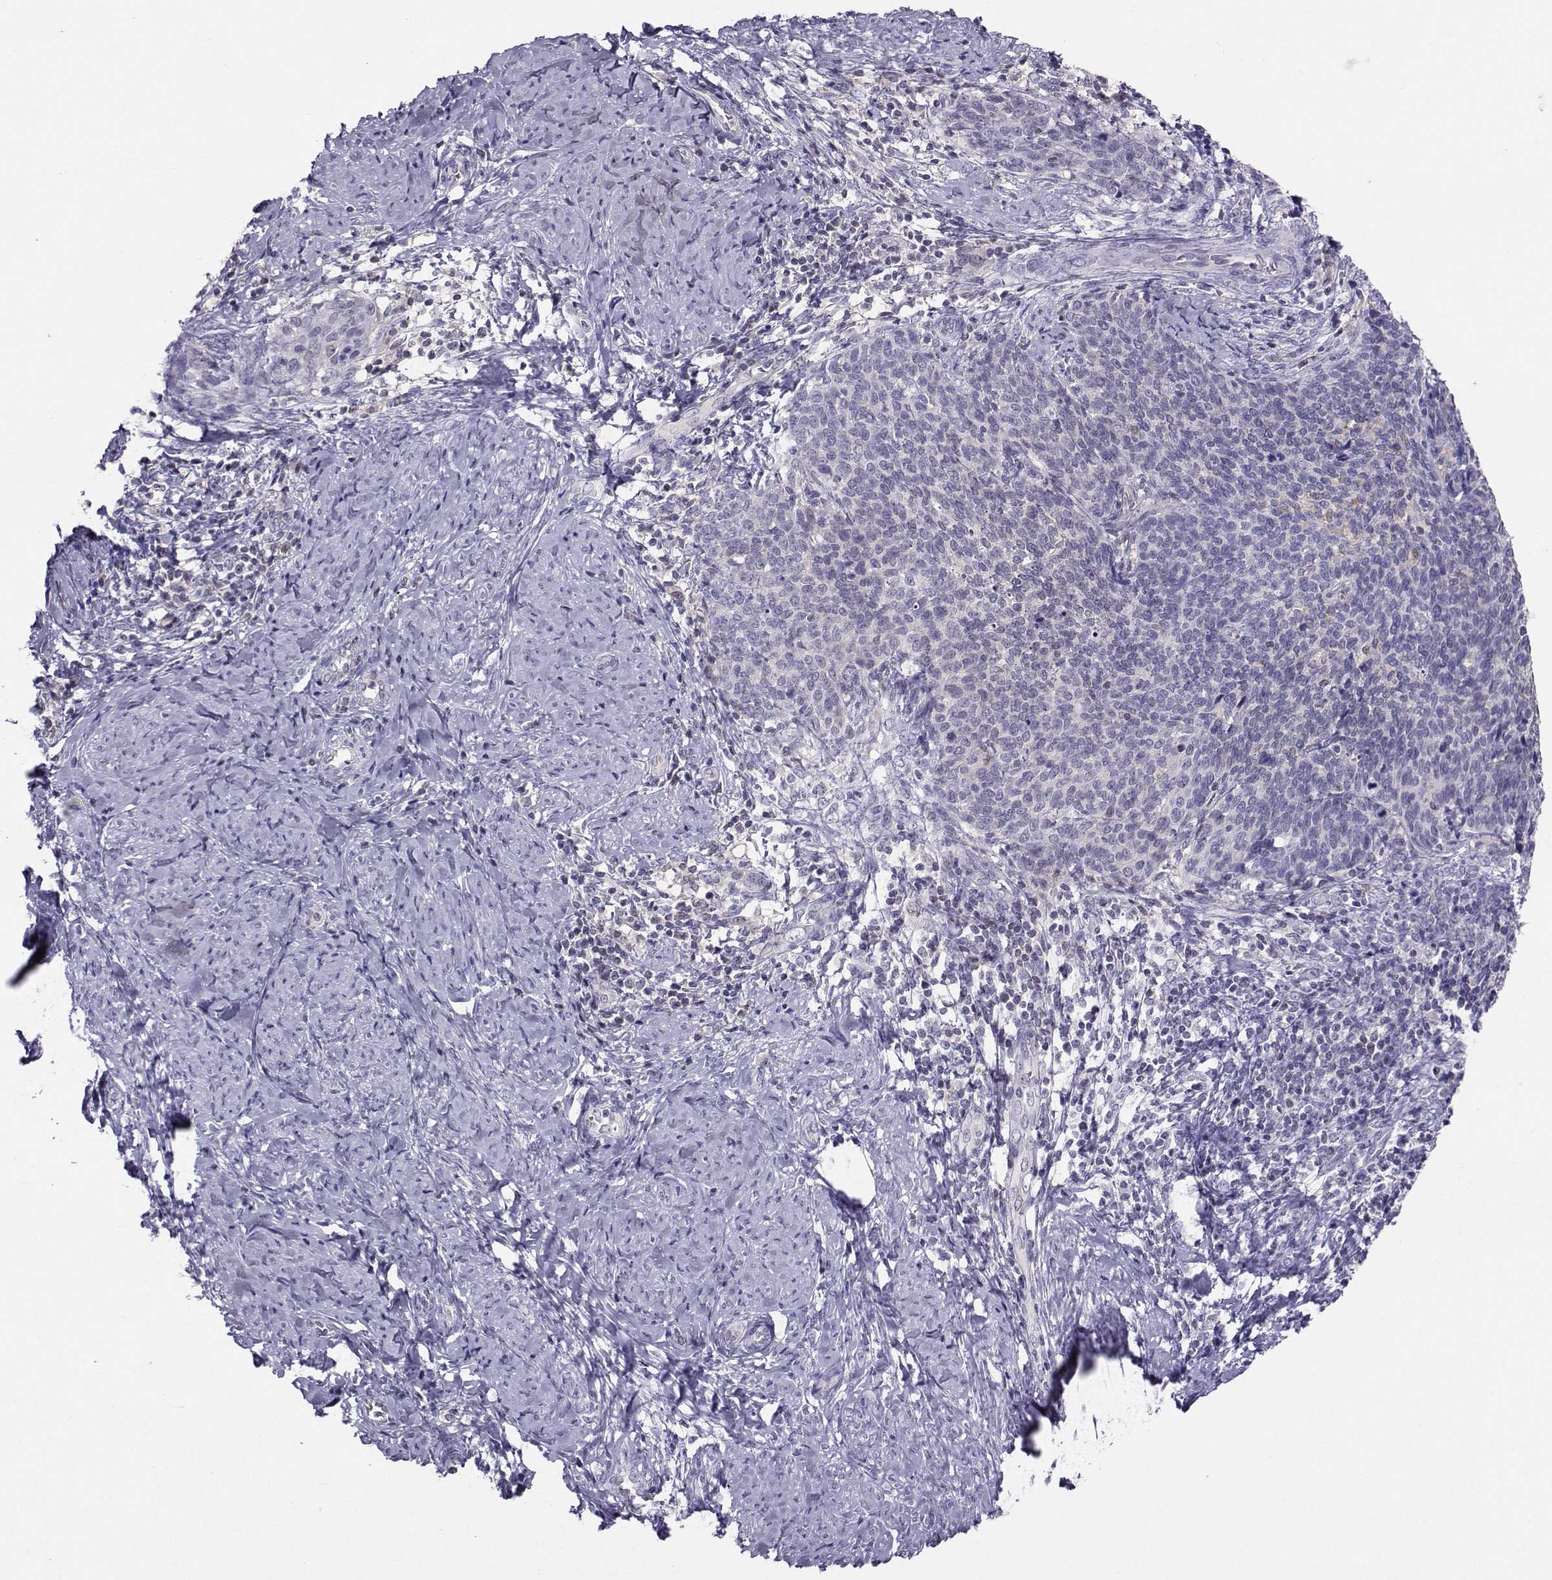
{"staining": {"intensity": "negative", "quantity": "none", "location": "none"}, "tissue": "cervical cancer", "cell_type": "Tumor cells", "image_type": "cancer", "snomed": [{"axis": "morphology", "description": "Normal tissue, NOS"}, {"axis": "morphology", "description": "Squamous cell carcinoma, NOS"}, {"axis": "topography", "description": "Cervix"}], "caption": "A histopathology image of cervical squamous cell carcinoma stained for a protein exhibits no brown staining in tumor cells. (Stains: DAB (3,3'-diaminobenzidine) IHC with hematoxylin counter stain, Microscopy: brightfield microscopy at high magnification).", "gene": "PGK1", "patient": {"sex": "female", "age": 39}}